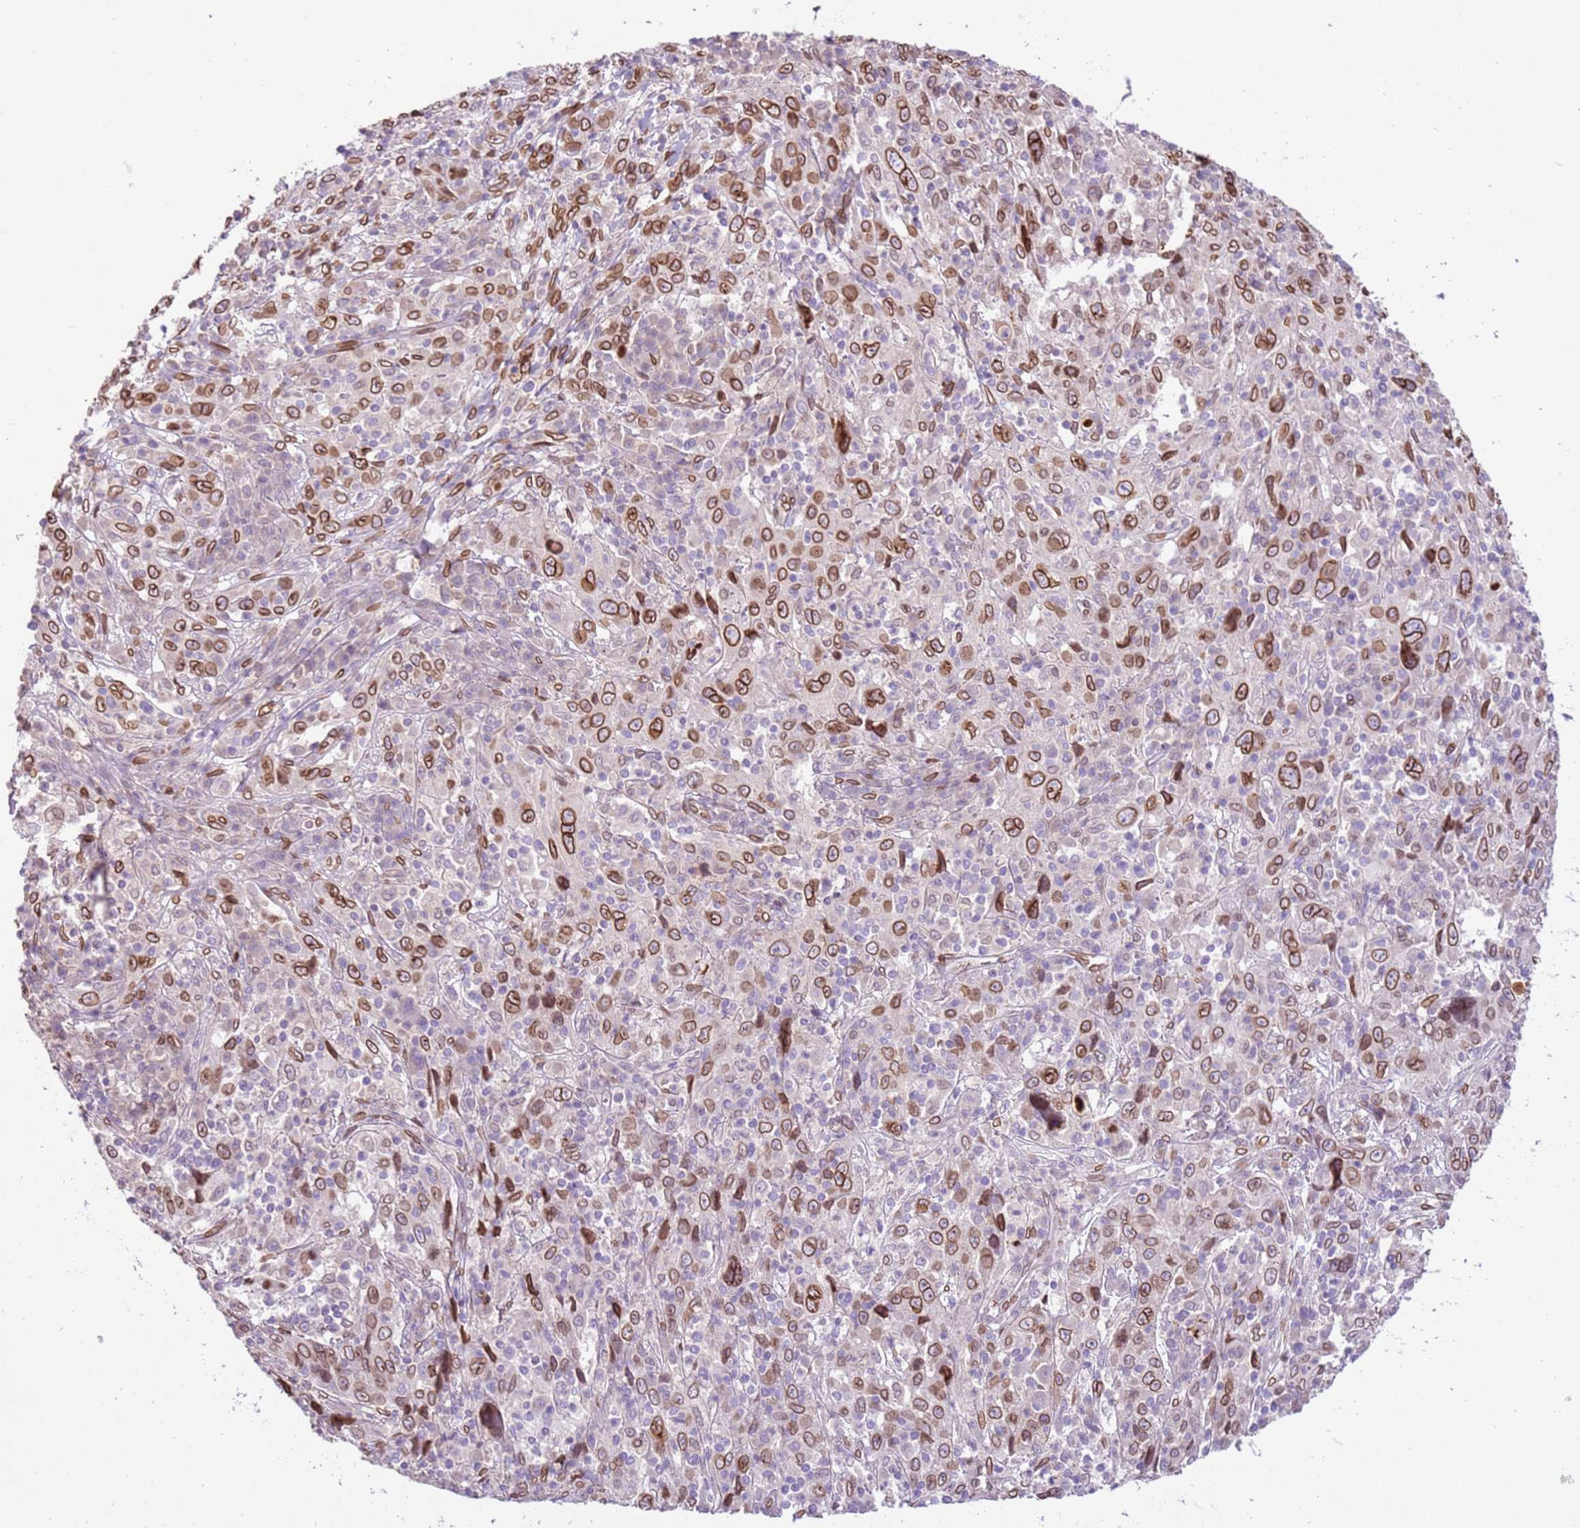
{"staining": {"intensity": "strong", "quantity": ">75%", "location": "cytoplasmic/membranous,nuclear"}, "tissue": "cervical cancer", "cell_type": "Tumor cells", "image_type": "cancer", "snomed": [{"axis": "morphology", "description": "Squamous cell carcinoma, NOS"}, {"axis": "topography", "description": "Cervix"}], "caption": "Strong cytoplasmic/membranous and nuclear expression for a protein is appreciated in about >75% of tumor cells of squamous cell carcinoma (cervical) using IHC.", "gene": "TMEM47", "patient": {"sex": "female", "age": 46}}